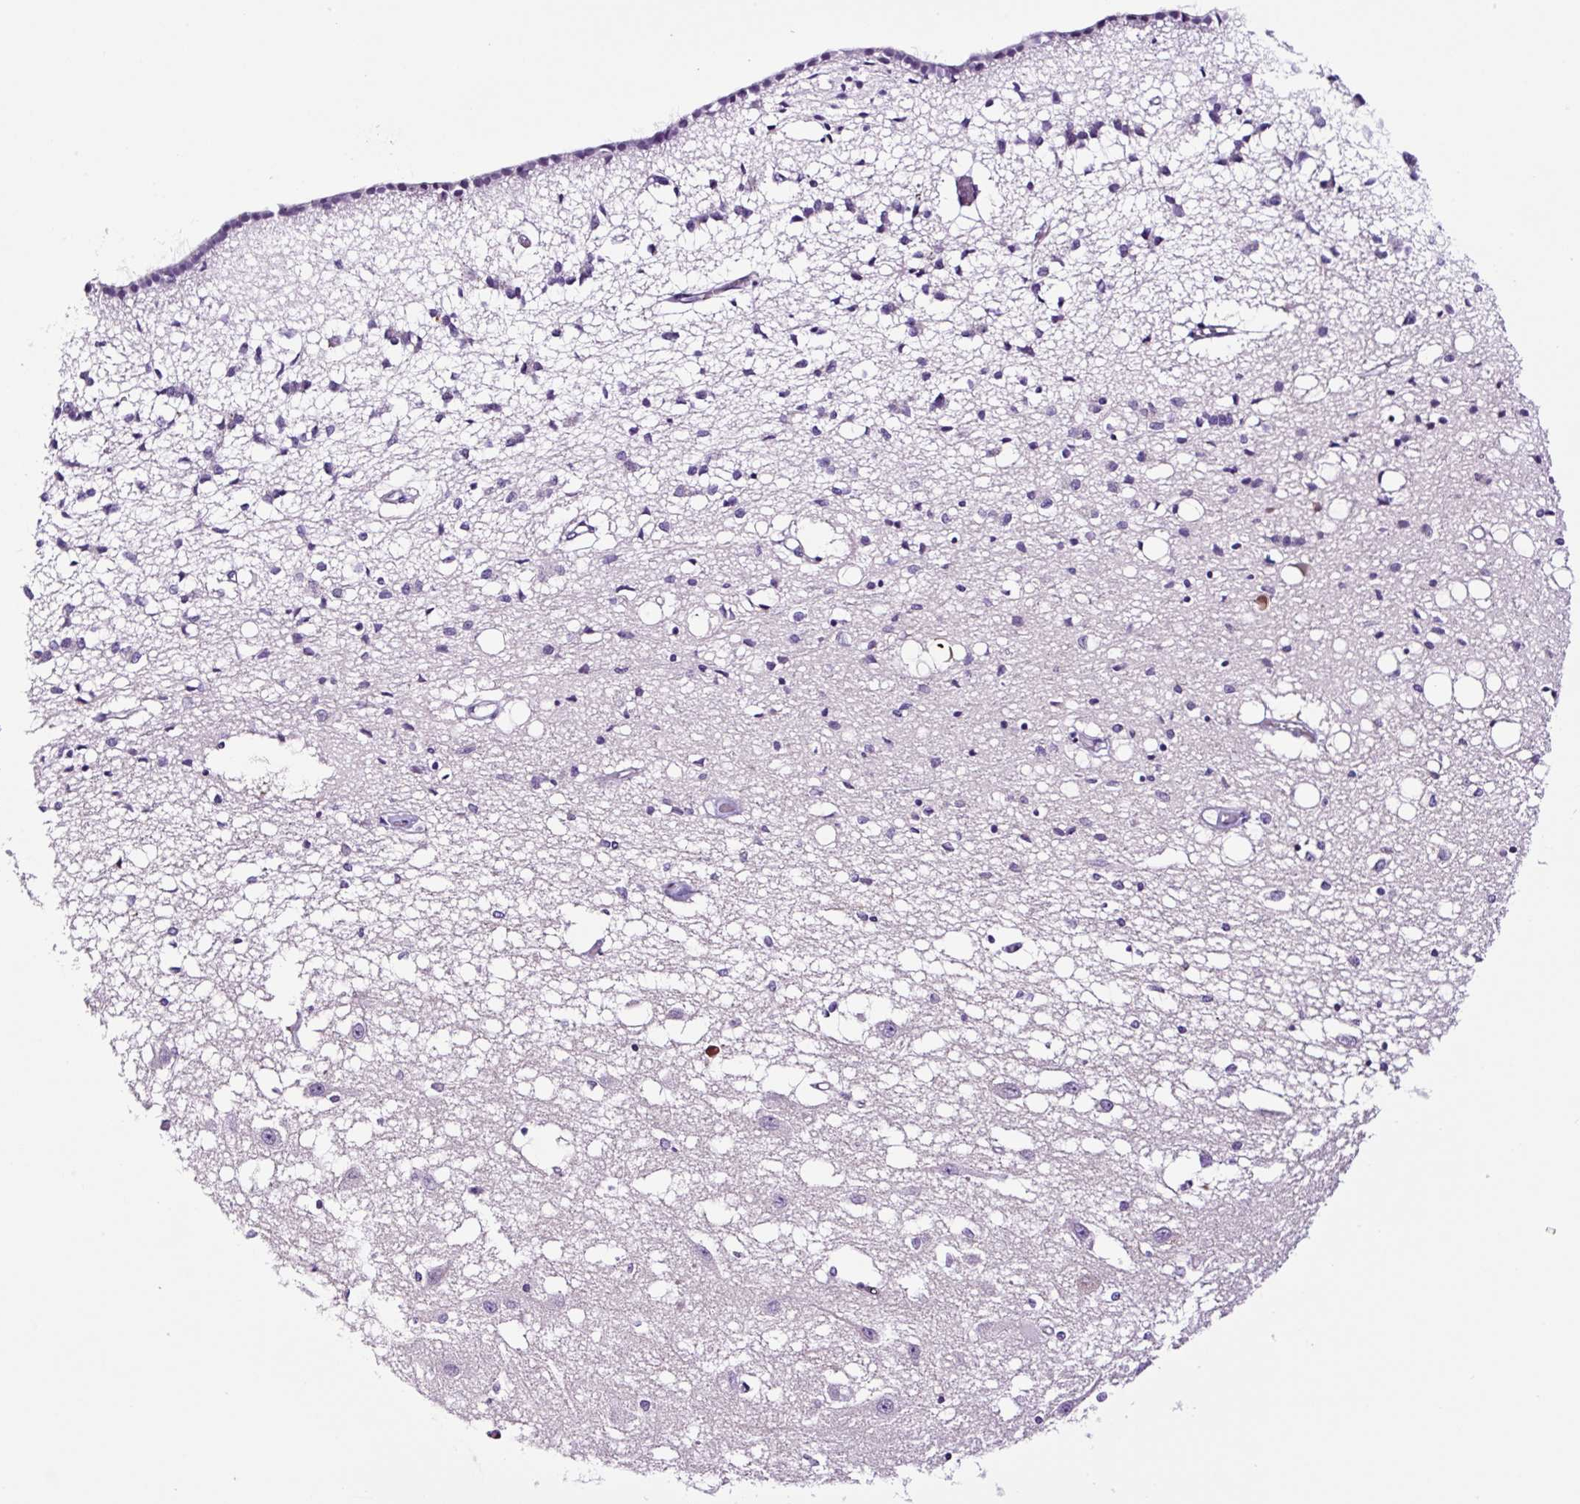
{"staining": {"intensity": "negative", "quantity": "none", "location": "none"}, "tissue": "caudate", "cell_type": "Glial cells", "image_type": "normal", "snomed": [{"axis": "morphology", "description": "Normal tissue, NOS"}, {"axis": "topography", "description": "Lateral ventricle wall"}], "caption": "Protein analysis of benign caudate demonstrates no significant positivity in glial cells.", "gene": "TAFA3", "patient": {"sex": "male", "age": 70}}